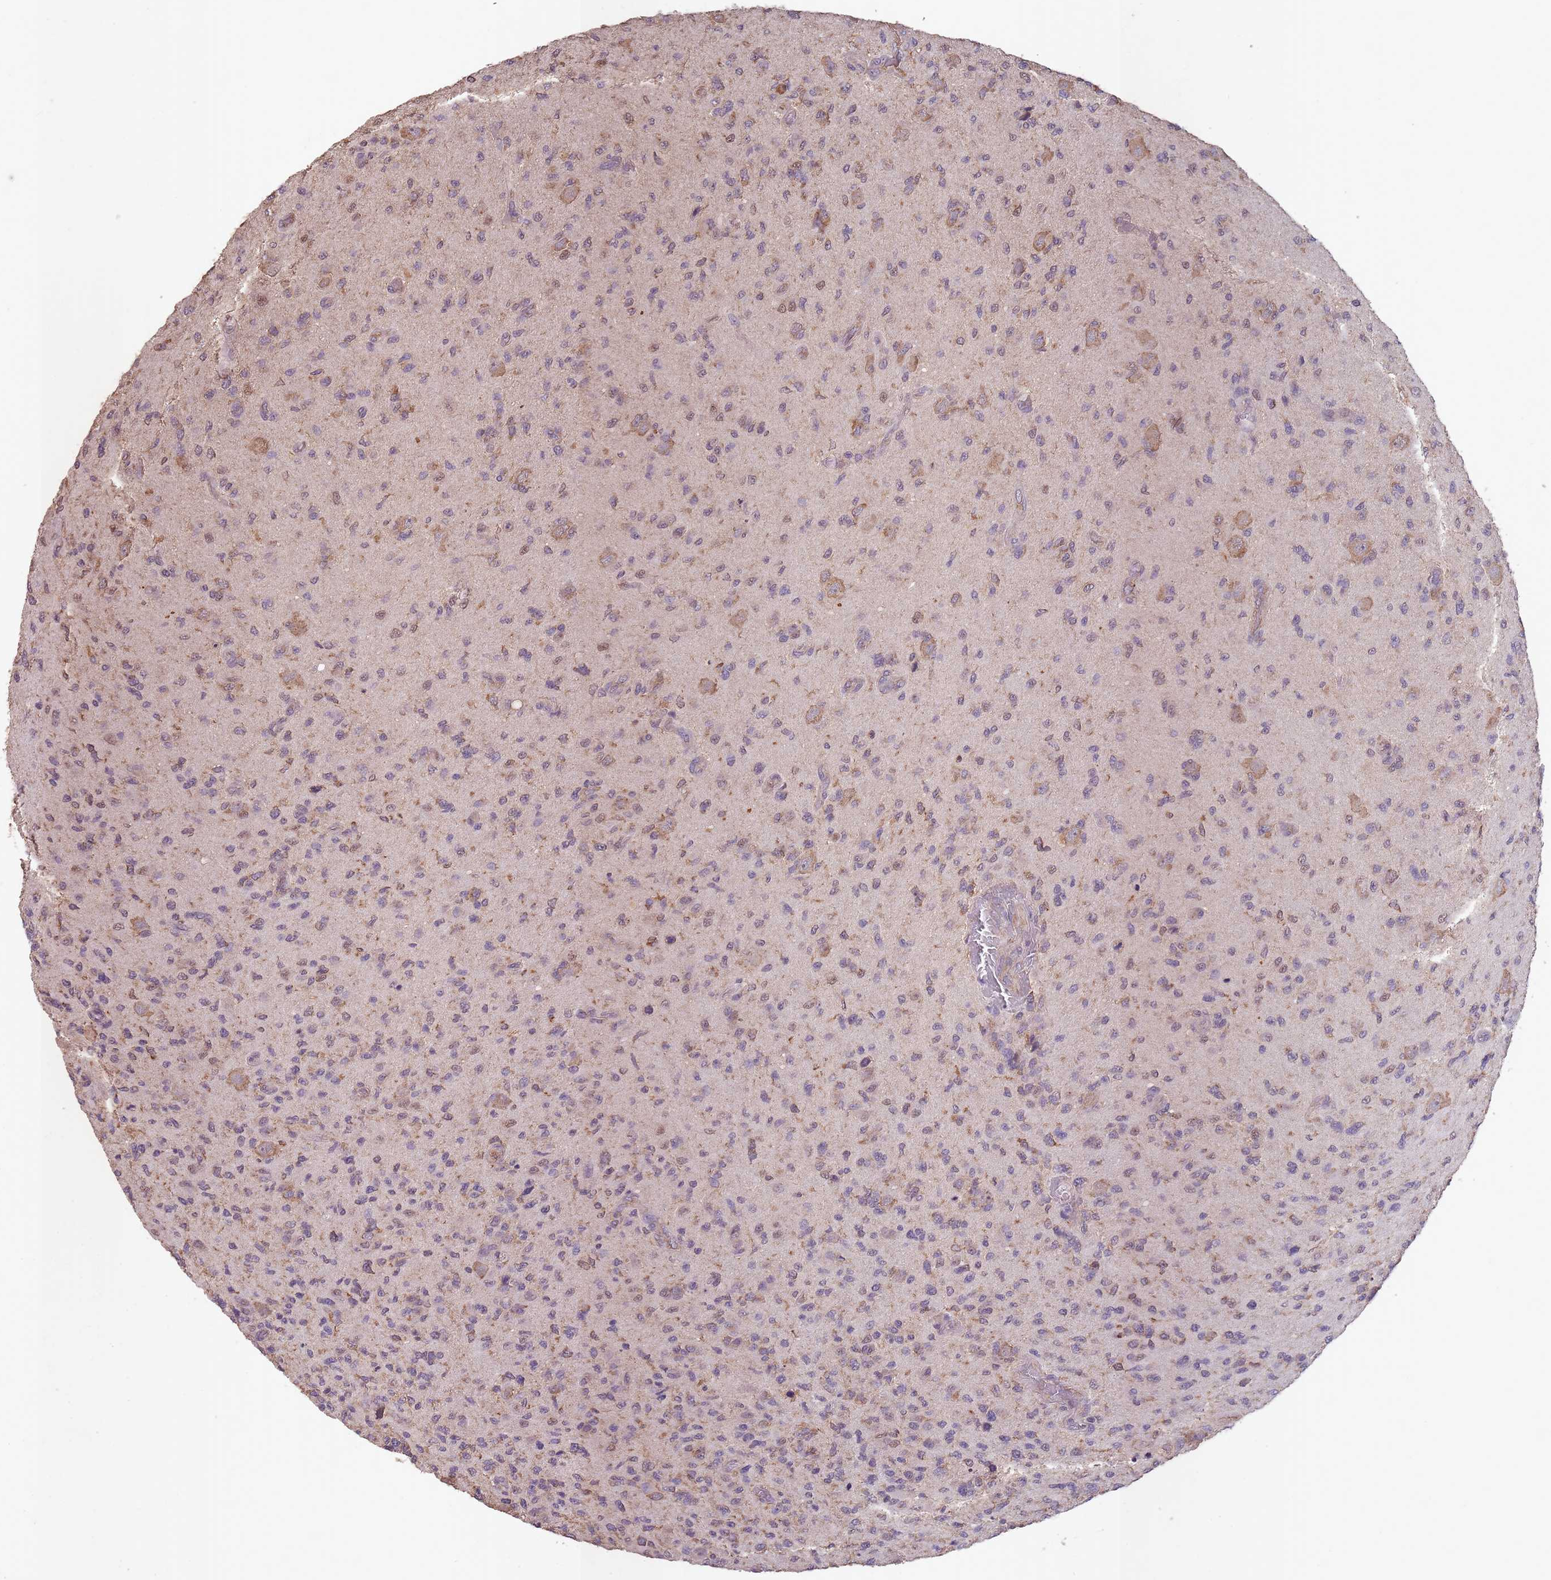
{"staining": {"intensity": "weak", "quantity": "25%-75%", "location": "cytoplasmic/membranous"}, "tissue": "glioma", "cell_type": "Tumor cells", "image_type": "cancer", "snomed": [{"axis": "morphology", "description": "Glioma, malignant, High grade"}, {"axis": "topography", "description": "Brain"}], "caption": "IHC image of glioma stained for a protein (brown), which shows low levels of weak cytoplasmic/membranous positivity in about 25%-75% of tumor cells.", "gene": "SANBR", "patient": {"sex": "male", "age": 36}}